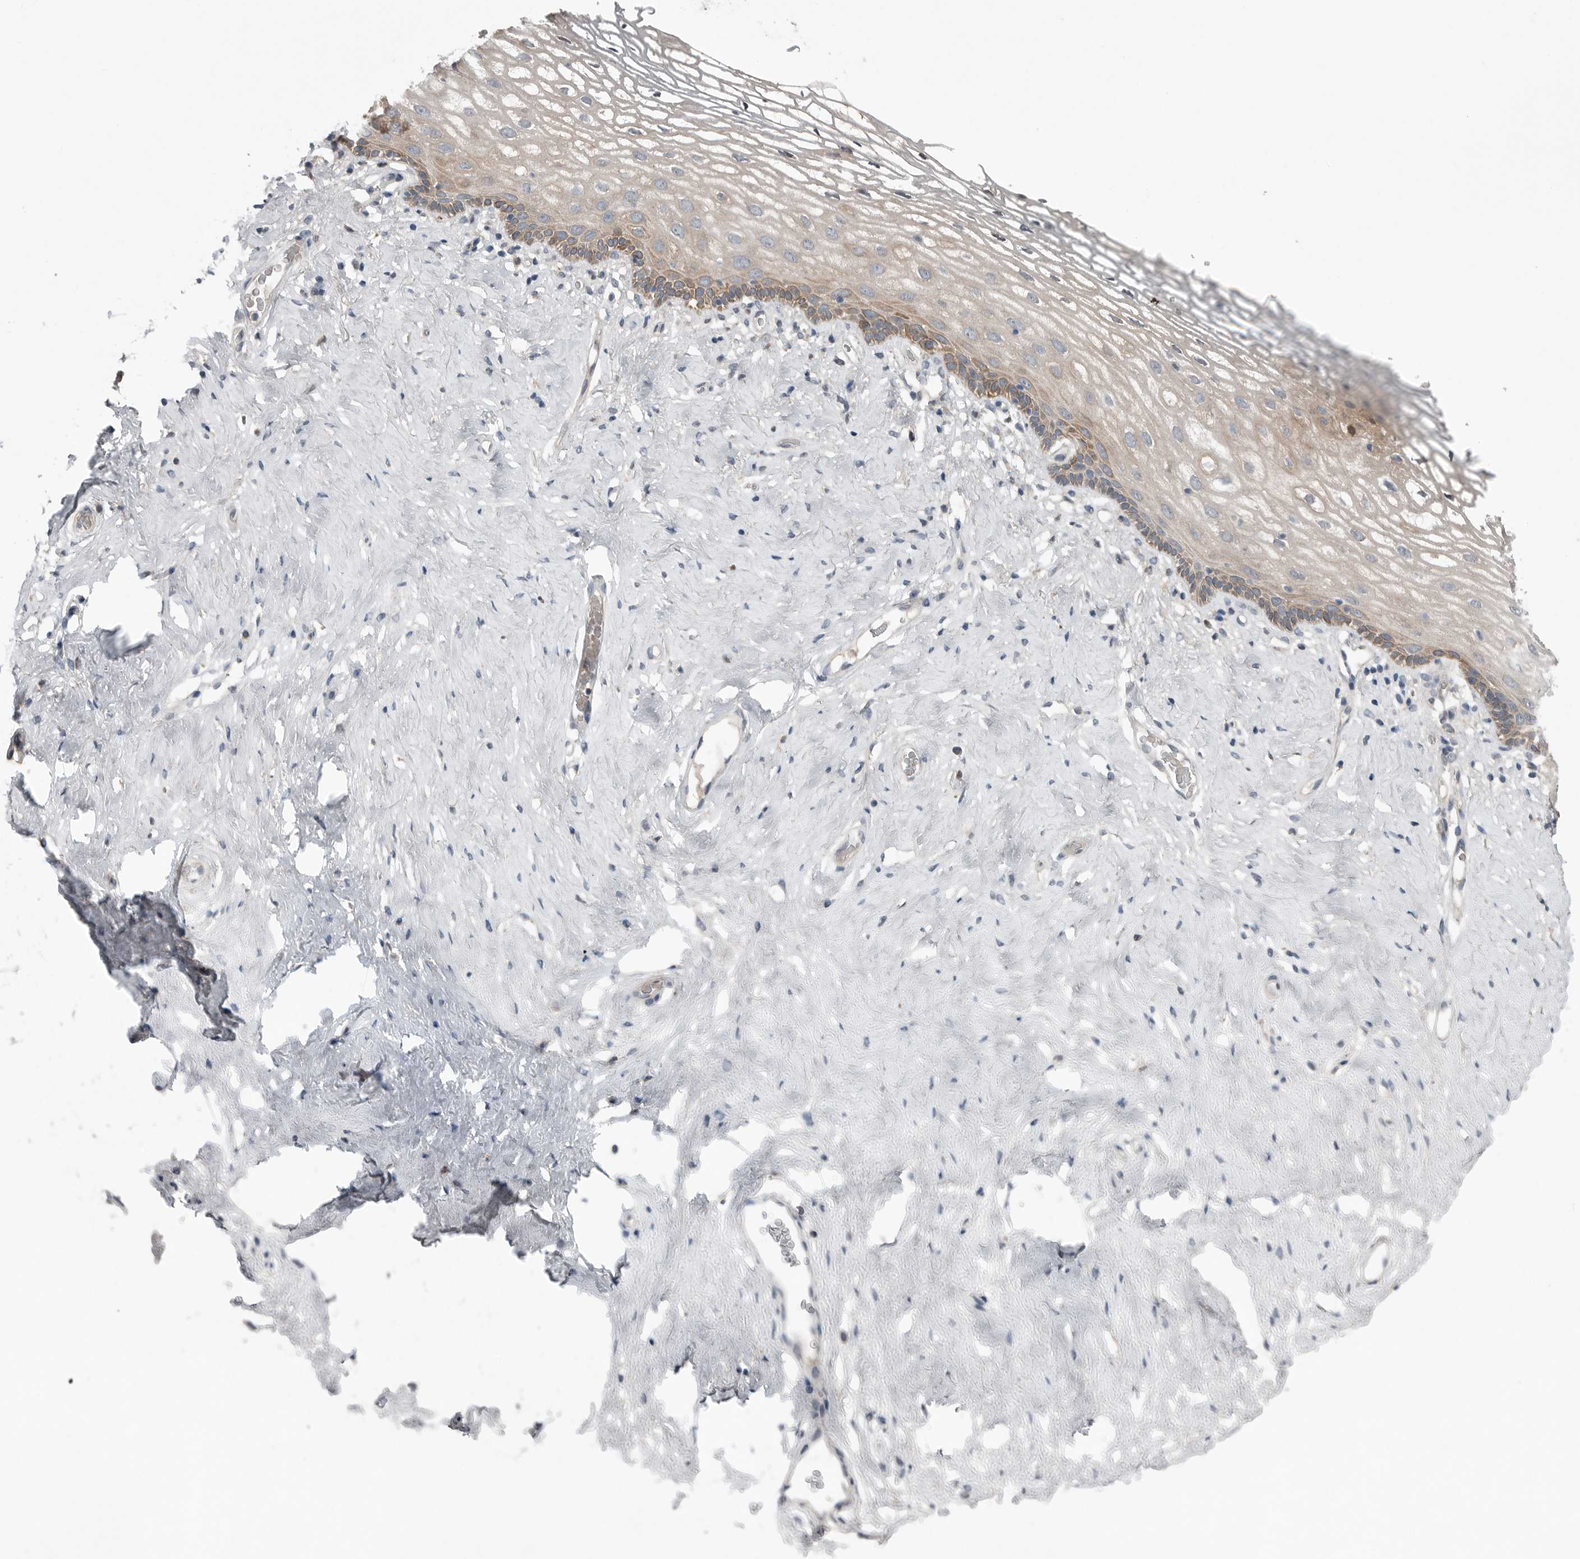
{"staining": {"intensity": "moderate", "quantity": "25%-75%", "location": "cytoplasmic/membranous"}, "tissue": "vagina", "cell_type": "Squamous epithelial cells", "image_type": "normal", "snomed": [{"axis": "morphology", "description": "Normal tissue, NOS"}, {"axis": "morphology", "description": "Adenocarcinoma, NOS"}, {"axis": "topography", "description": "Rectum"}, {"axis": "topography", "description": "Vagina"}], "caption": "Squamous epithelial cells exhibit moderate cytoplasmic/membranous expression in about 25%-75% of cells in benign vagina.", "gene": "SCP2", "patient": {"sex": "female", "age": 71}}